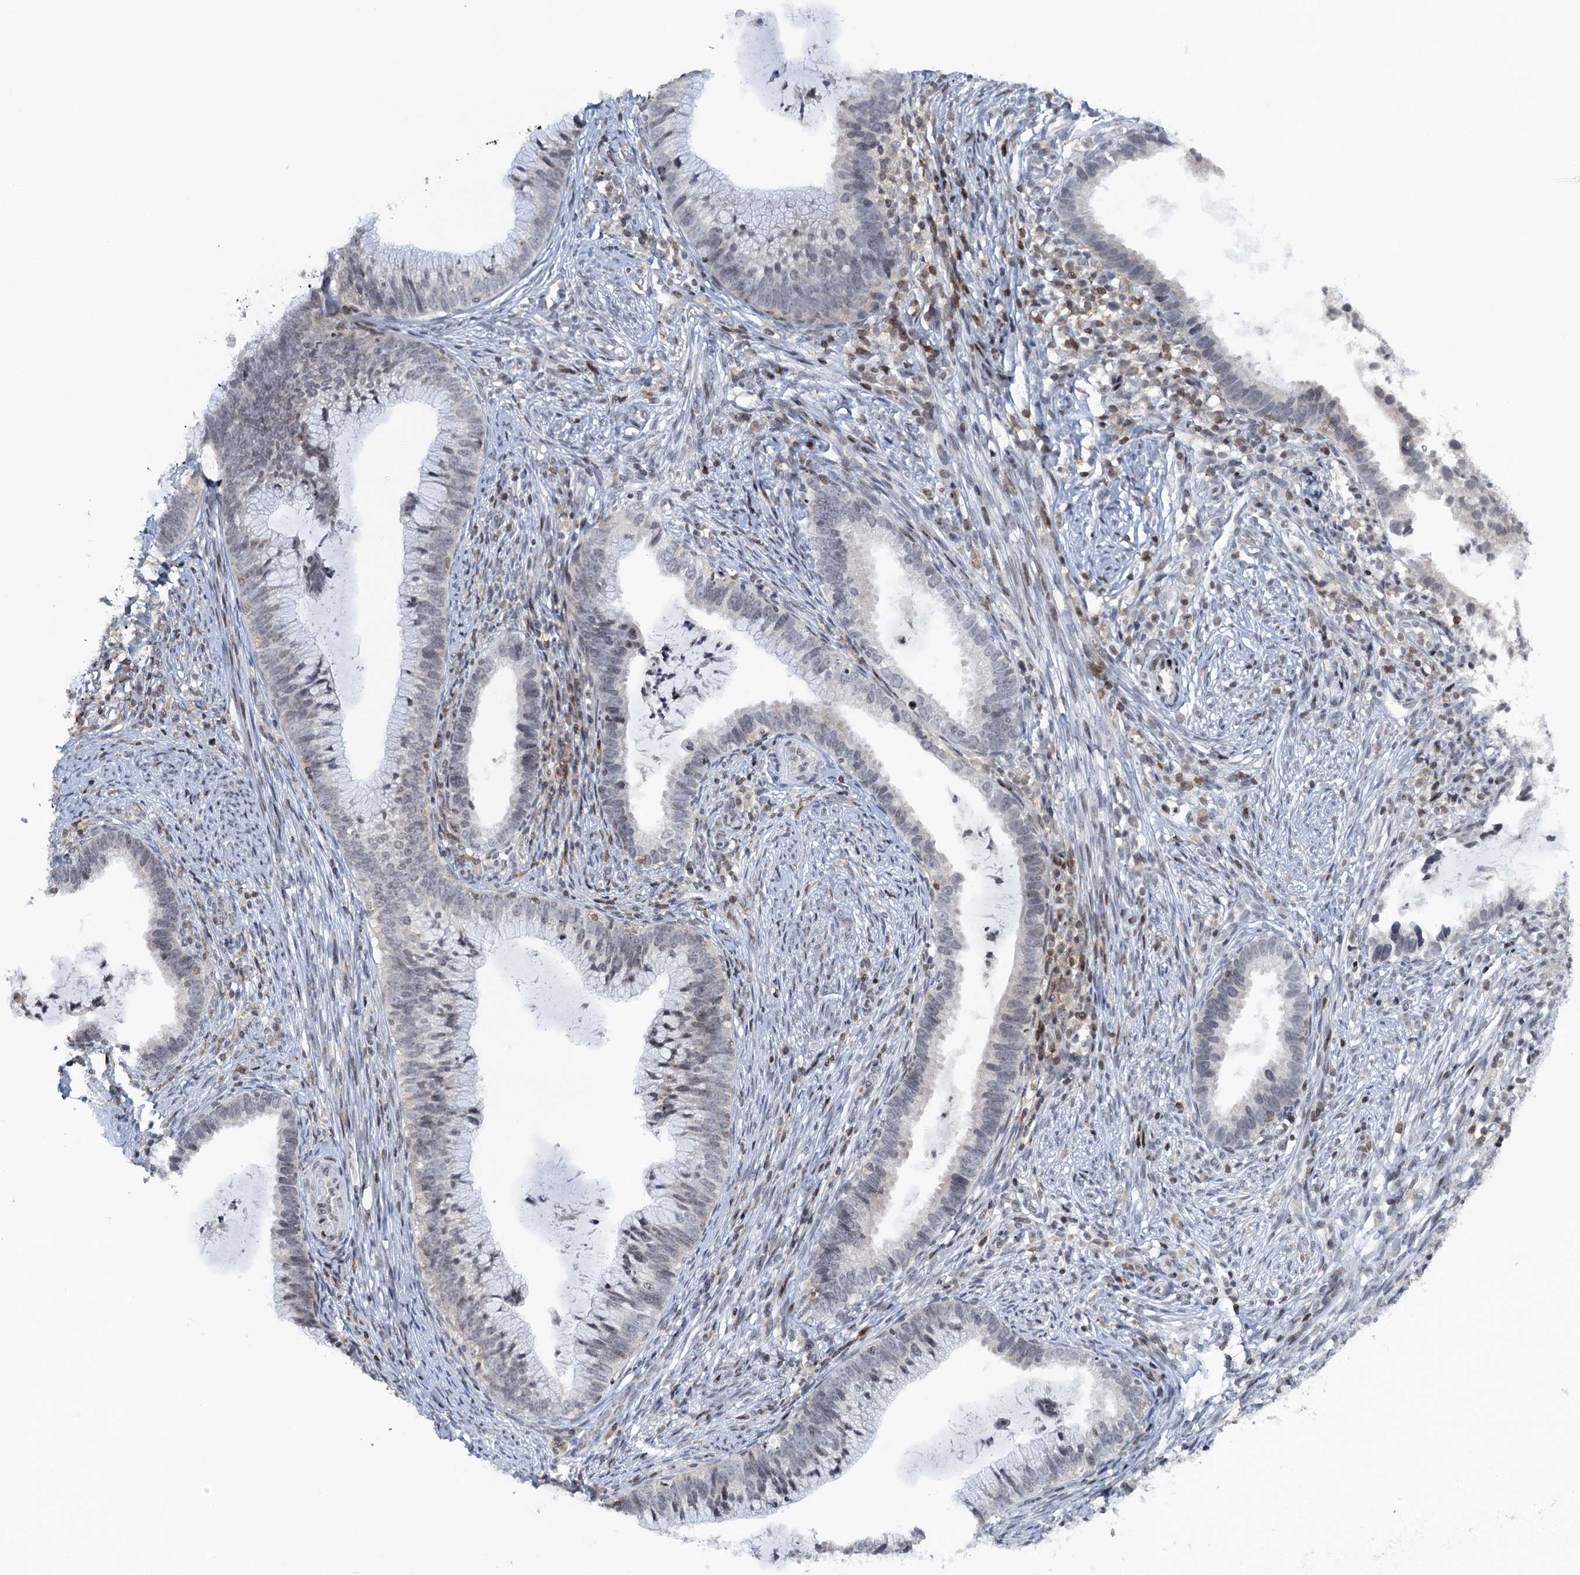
{"staining": {"intensity": "negative", "quantity": "none", "location": "none"}, "tissue": "cervical cancer", "cell_type": "Tumor cells", "image_type": "cancer", "snomed": [{"axis": "morphology", "description": "Adenocarcinoma, NOS"}, {"axis": "topography", "description": "Cervix"}], "caption": "Immunohistochemistry histopathology image of cervical adenocarcinoma stained for a protein (brown), which exhibits no staining in tumor cells. (DAB (3,3'-diaminobenzidine) IHC with hematoxylin counter stain).", "gene": "FYB1", "patient": {"sex": "female", "age": 36}}